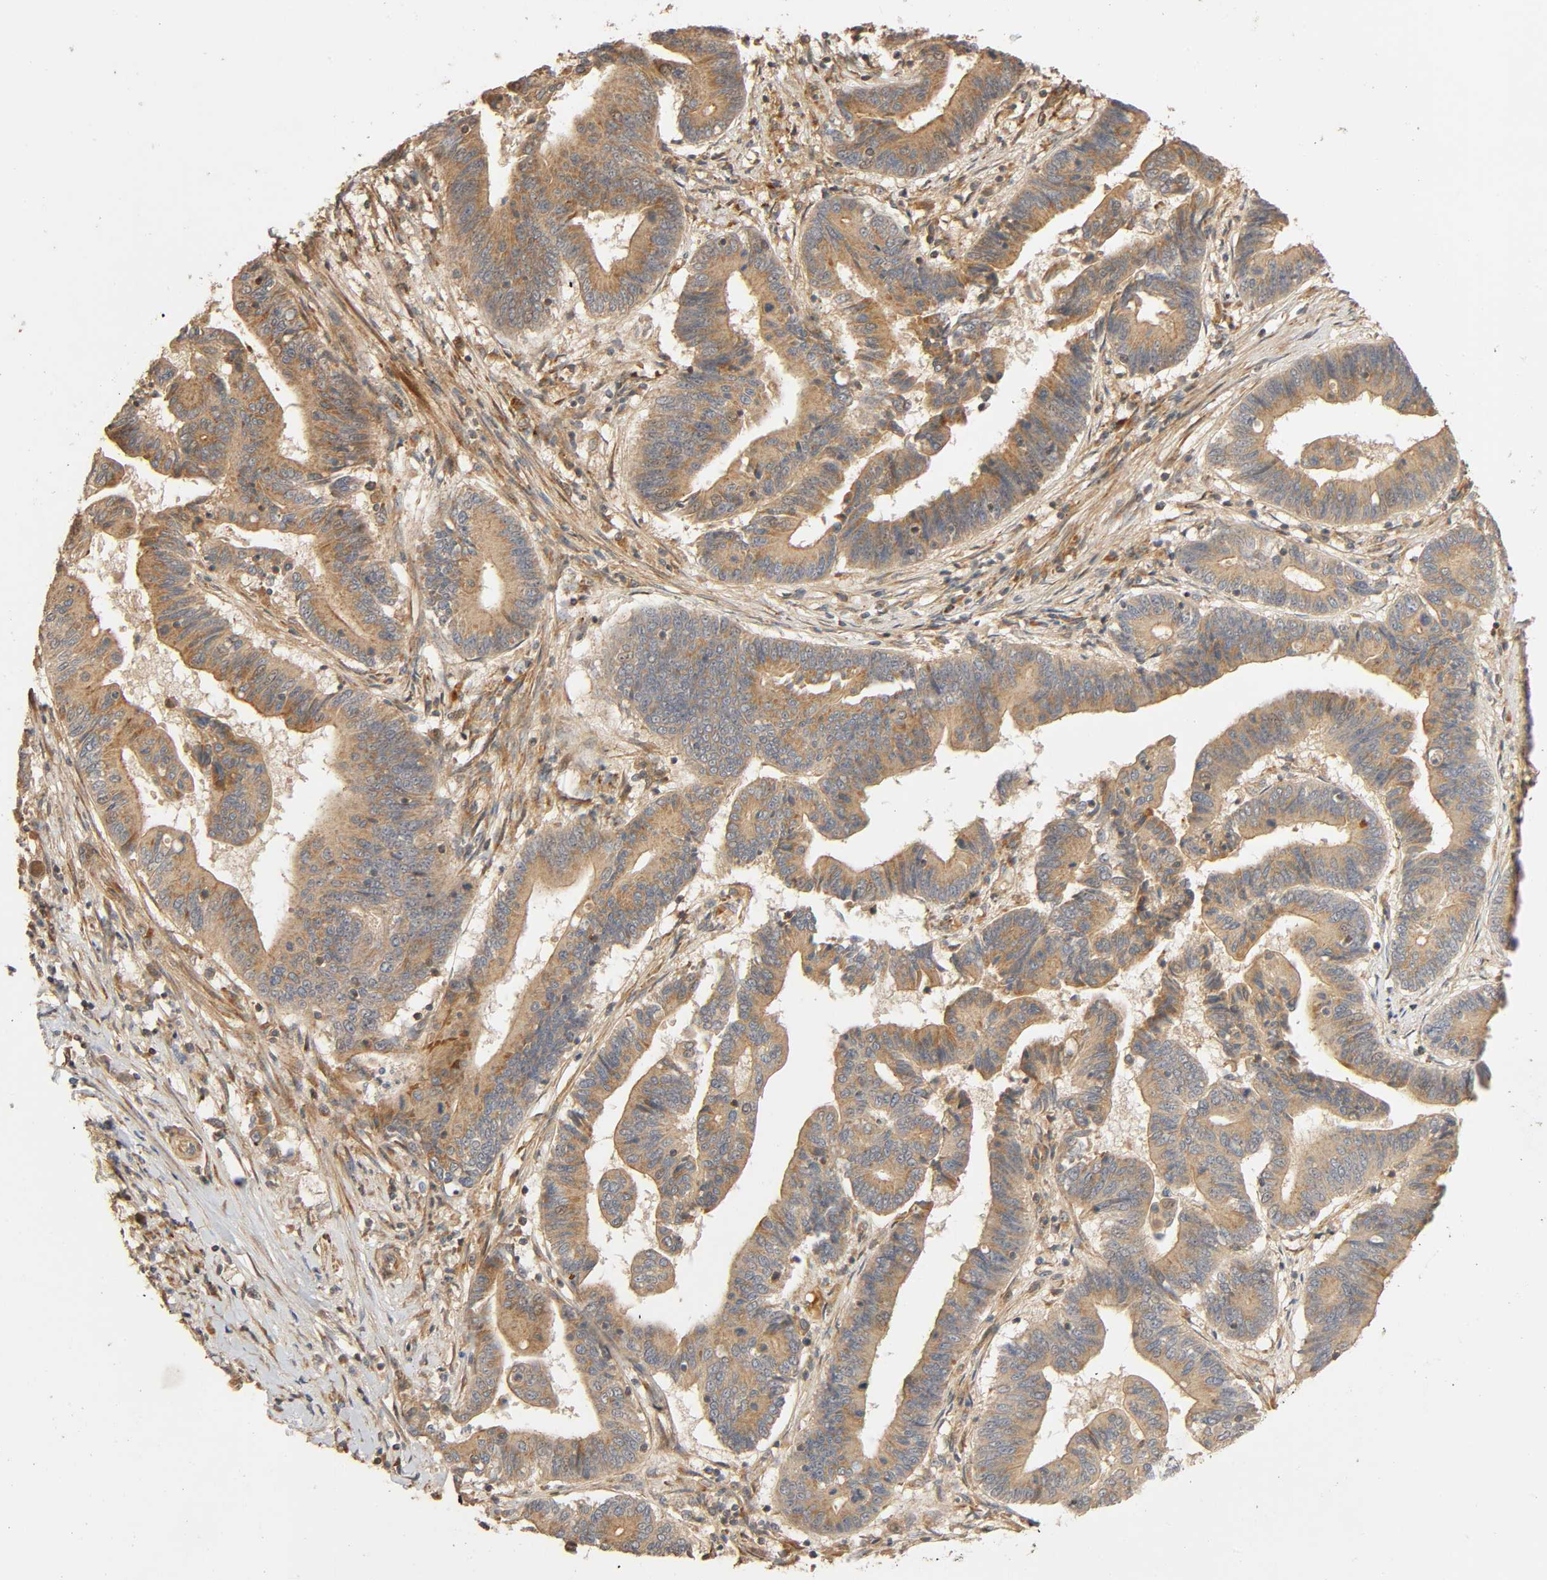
{"staining": {"intensity": "moderate", "quantity": ">75%", "location": "cytoplasmic/membranous"}, "tissue": "pancreatic cancer", "cell_type": "Tumor cells", "image_type": "cancer", "snomed": [{"axis": "morphology", "description": "Adenocarcinoma, NOS"}, {"axis": "topography", "description": "Pancreas"}], "caption": "Immunohistochemistry of human pancreatic cancer (adenocarcinoma) reveals medium levels of moderate cytoplasmic/membranous staining in about >75% of tumor cells.", "gene": "SGSM1", "patient": {"sex": "female", "age": 48}}